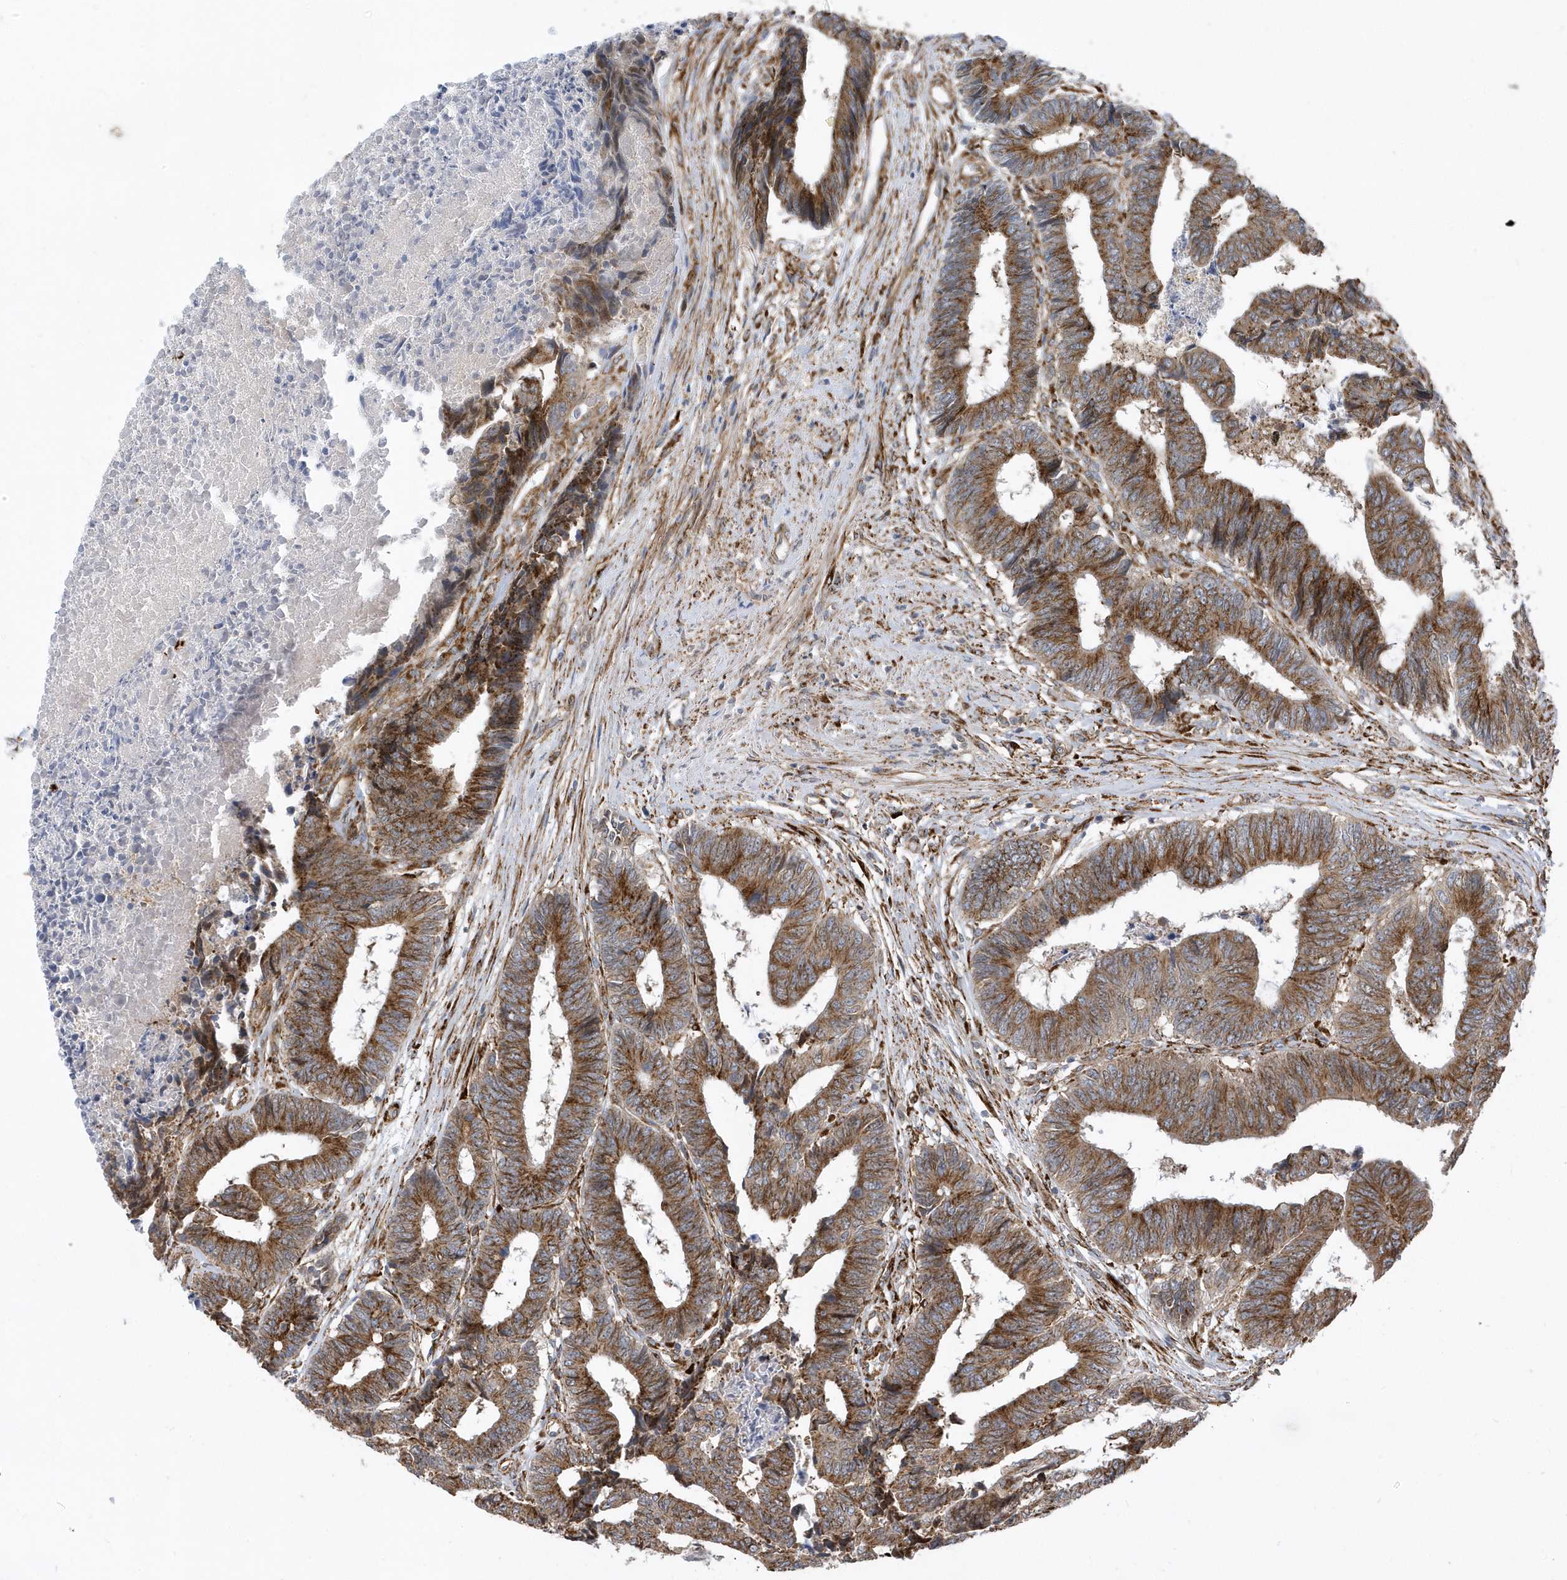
{"staining": {"intensity": "moderate", "quantity": ">75%", "location": "cytoplasmic/membranous"}, "tissue": "colorectal cancer", "cell_type": "Tumor cells", "image_type": "cancer", "snomed": [{"axis": "morphology", "description": "Adenocarcinoma, NOS"}, {"axis": "topography", "description": "Rectum"}], "caption": "Human colorectal cancer (adenocarcinoma) stained with a brown dye displays moderate cytoplasmic/membranous positive expression in approximately >75% of tumor cells.", "gene": "HRH4", "patient": {"sex": "male", "age": 84}}